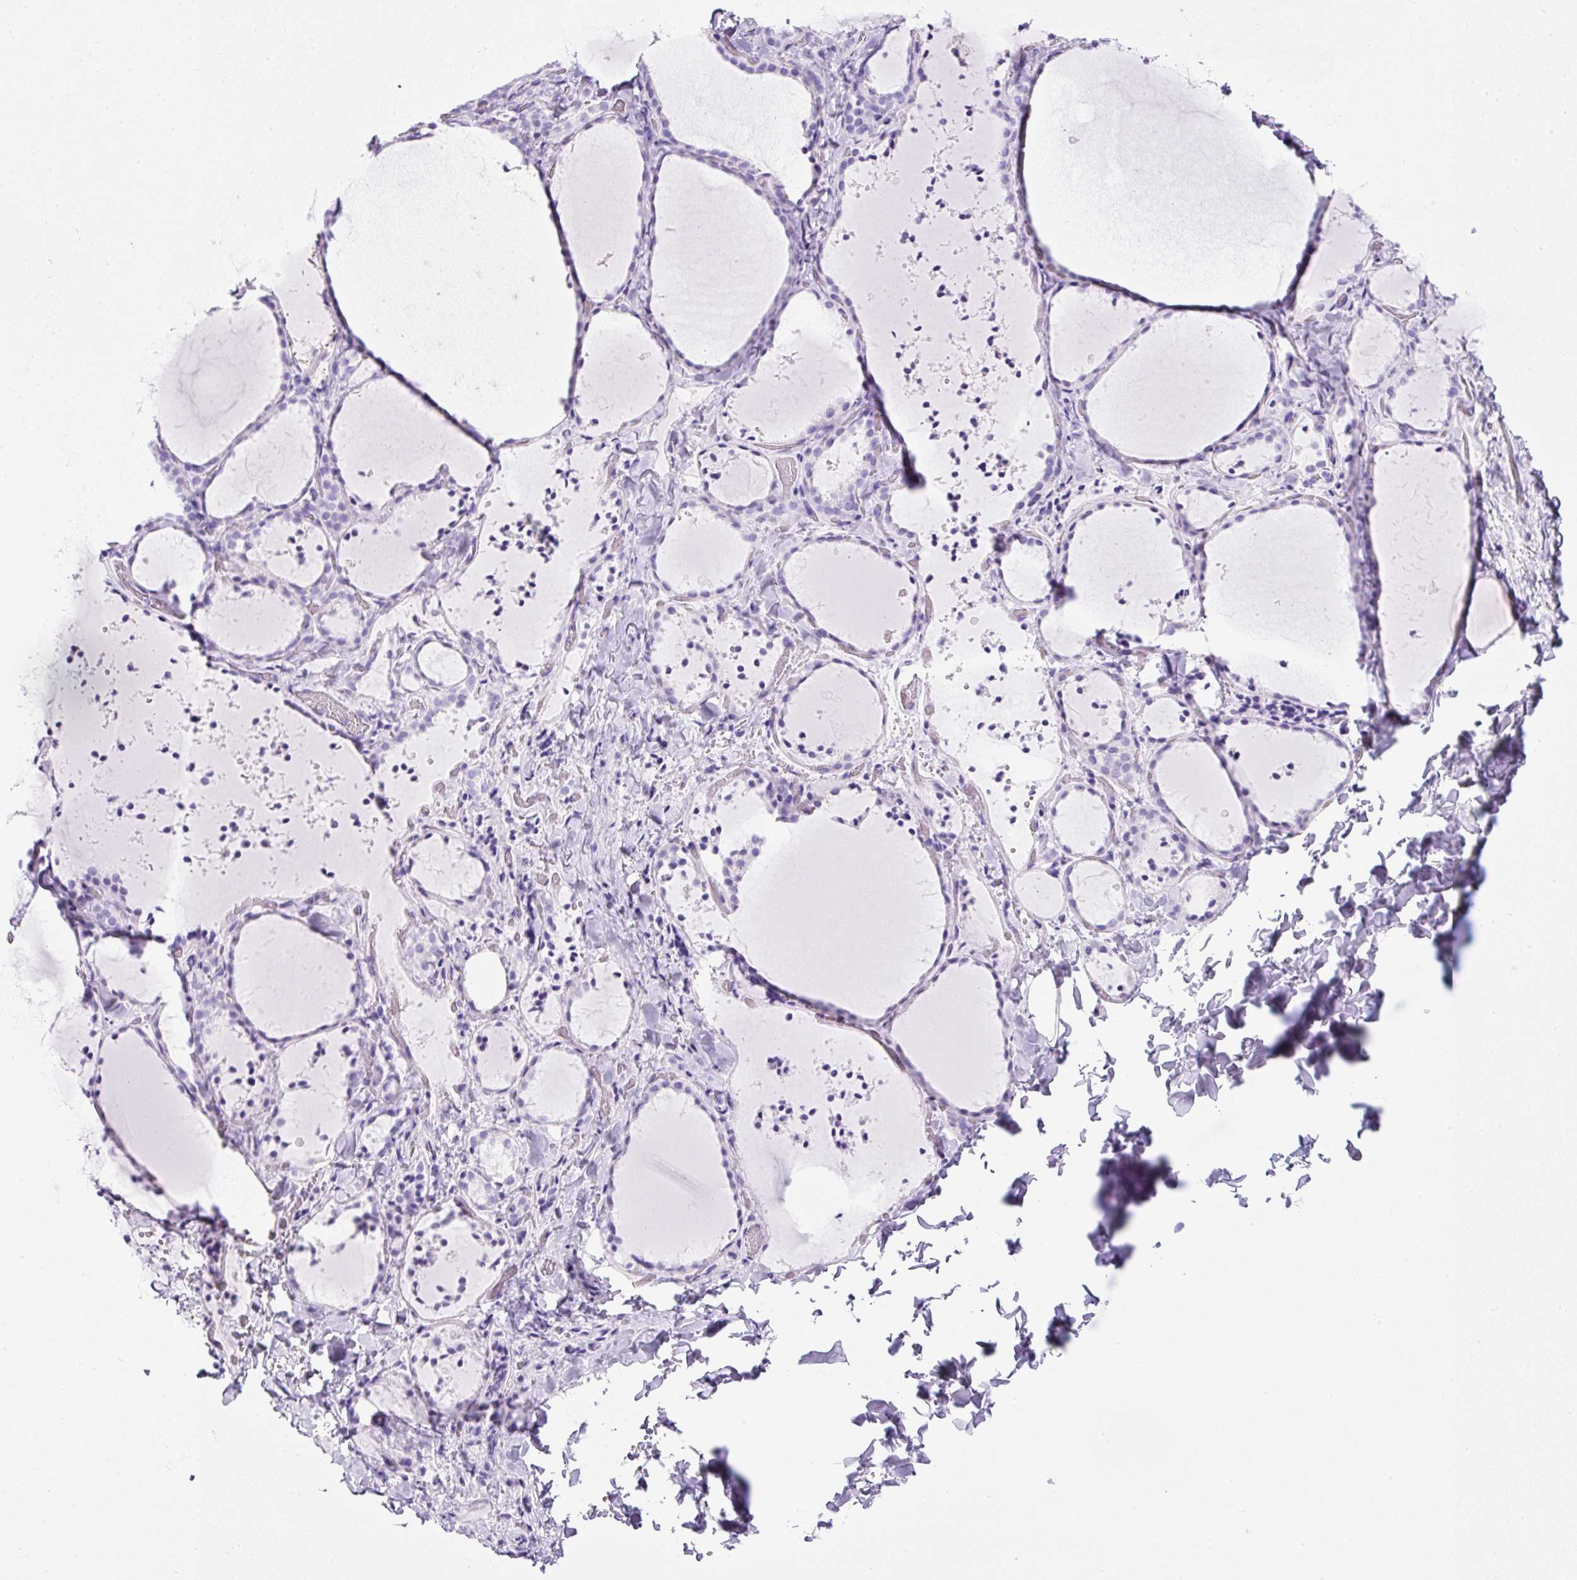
{"staining": {"intensity": "negative", "quantity": "none", "location": "none"}, "tissue": "thyroid gland", "cell_type": "Glandular cells", "image_type": "normal", "snomed": [{"axis": "morphology", "description": "Normal tissue, NOS"}, {"axis": "topography", "description": "Thyroid gland"}], "caption": "High power microscopy micrograph of an immunohistochemistry (IHC) photomicrograph of unremarkable thyroid gland, revealing no significant positivity in glandular cells. The staining was performed using DAB to visualize the protein expression in brown, while the nuclei were stained in blue with hematoxylin (Magnification: 20x).", "gene": "TMEM200B", "patient": {"sex": "female", "age": 22}}